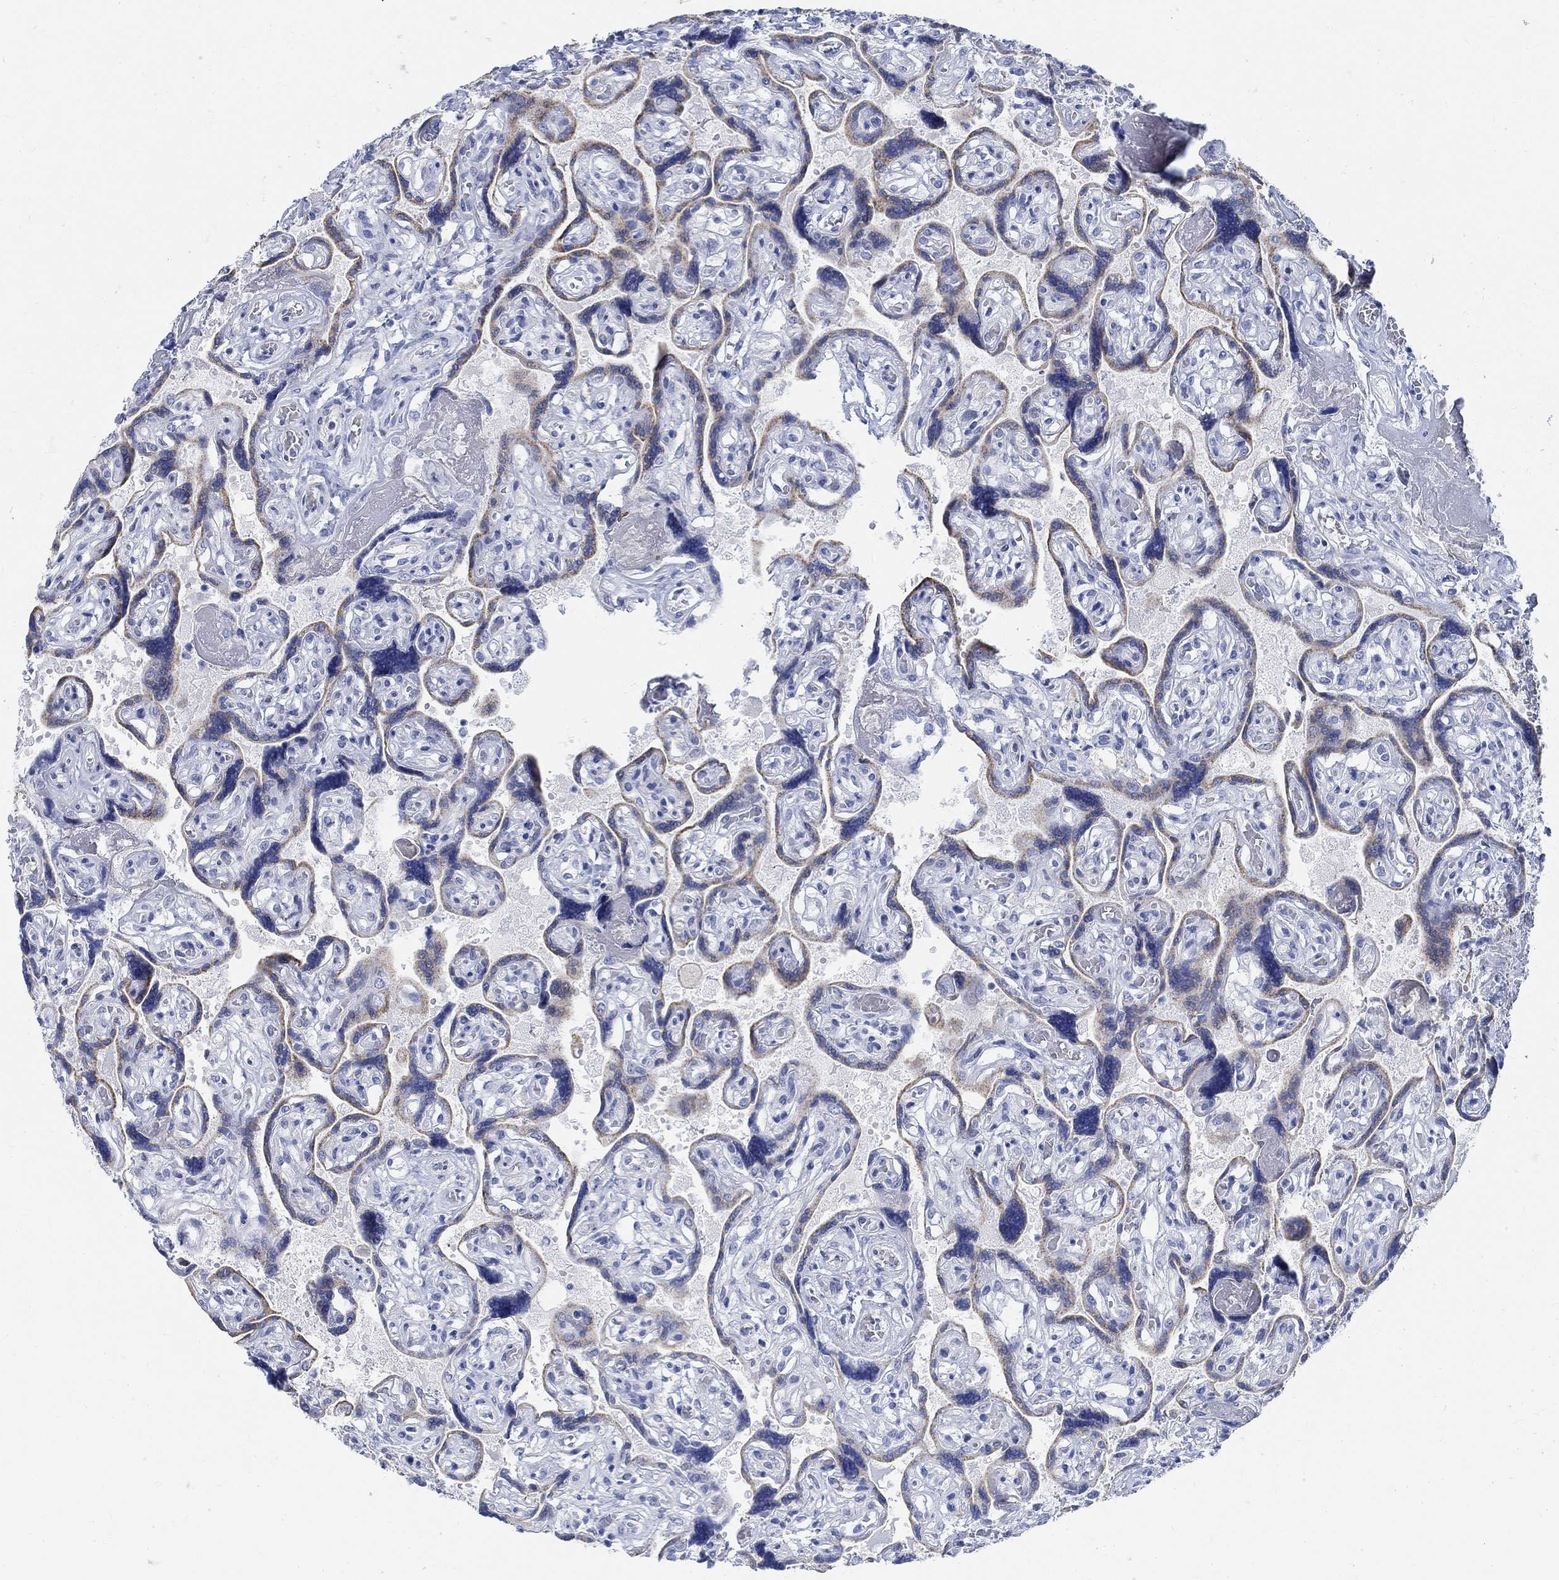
{"staining": {"intensity": "negative", "quantity": "none", "location": "none"}, "tissue": "placenta", "cell_type": "Decidual cells", "image_type": "normal", "snomed": [{"axis": "morphology", "description": "Normal tissue, NOS"}, {"axis": "topography", "description": "Placenta"}], "caption": "High magnification brightfield microscopy of normal placenta stained with DAB (brown) and counterstained with hematoxylin (blue): decidual cells show no significant staining. The staining is performed using DAB (3,3'-diaminobenzidine) brown chromogen with nuclei counter-stained in using hematoxylin.", "gene": "RBM20", "patient": {"sex": "female", "age": 32}}